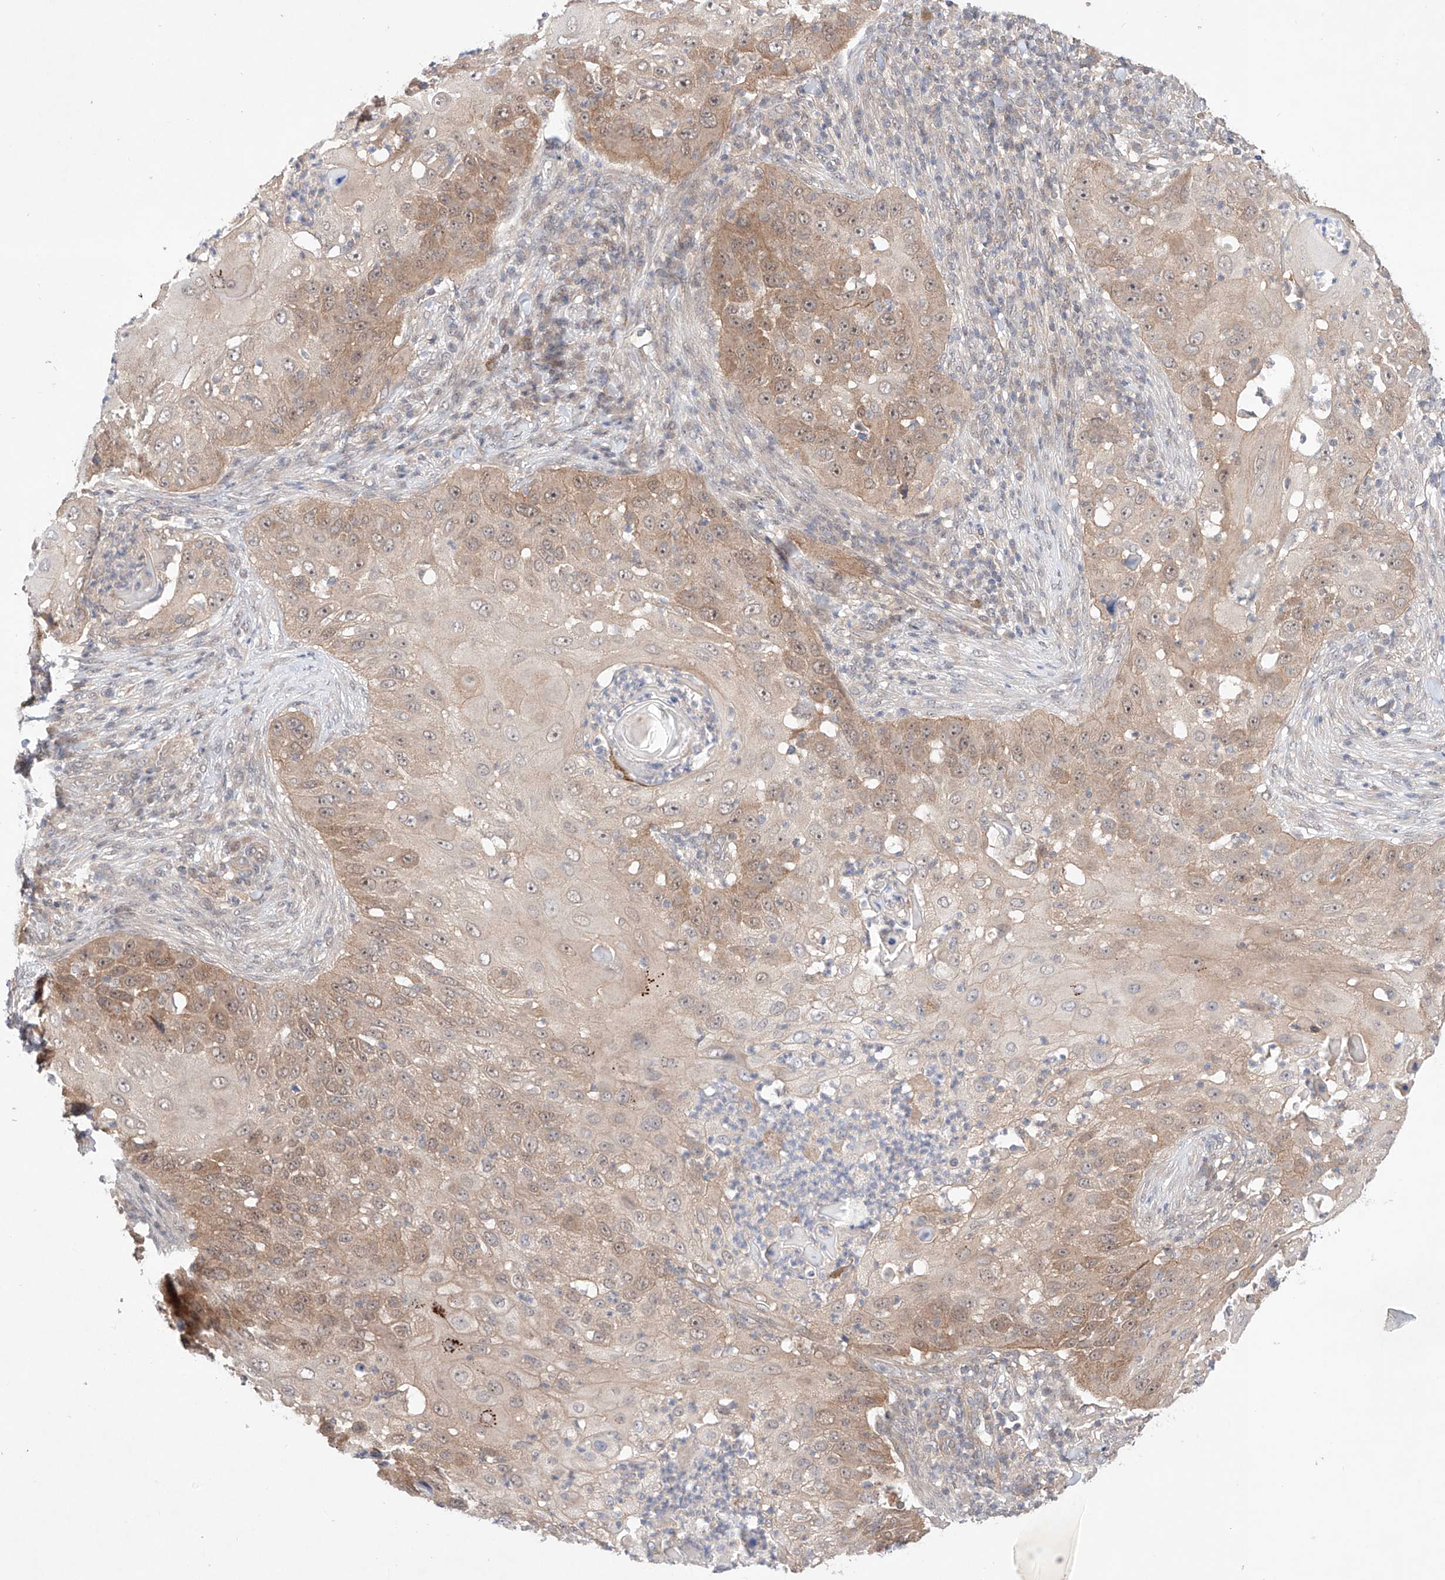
{"staining": {"intensity": "moderate", "quantity": "25%-75%", "location": "cytoplasmic/membranous"}, "tissue": "skin cancer", "cell_type": "Tumor cells", "image_type": "cancer", "snomed": [{"axis": "morphology", "description": "Squamous cell carcinoma, NOS"}, {"axis": "topography", "description": "Skin"}], "caption": "Squamous cell carcinoma (skin) stained with DAB IHC exhibits medium levels of moderate cytoplasmic/membranous expression in approximately 25%-75% of tumor cells. (Brightfield microscopy of DAB IHC at high magnification).", "gene": "TSR2", "patient": {"sex": "female", "age": 44}}